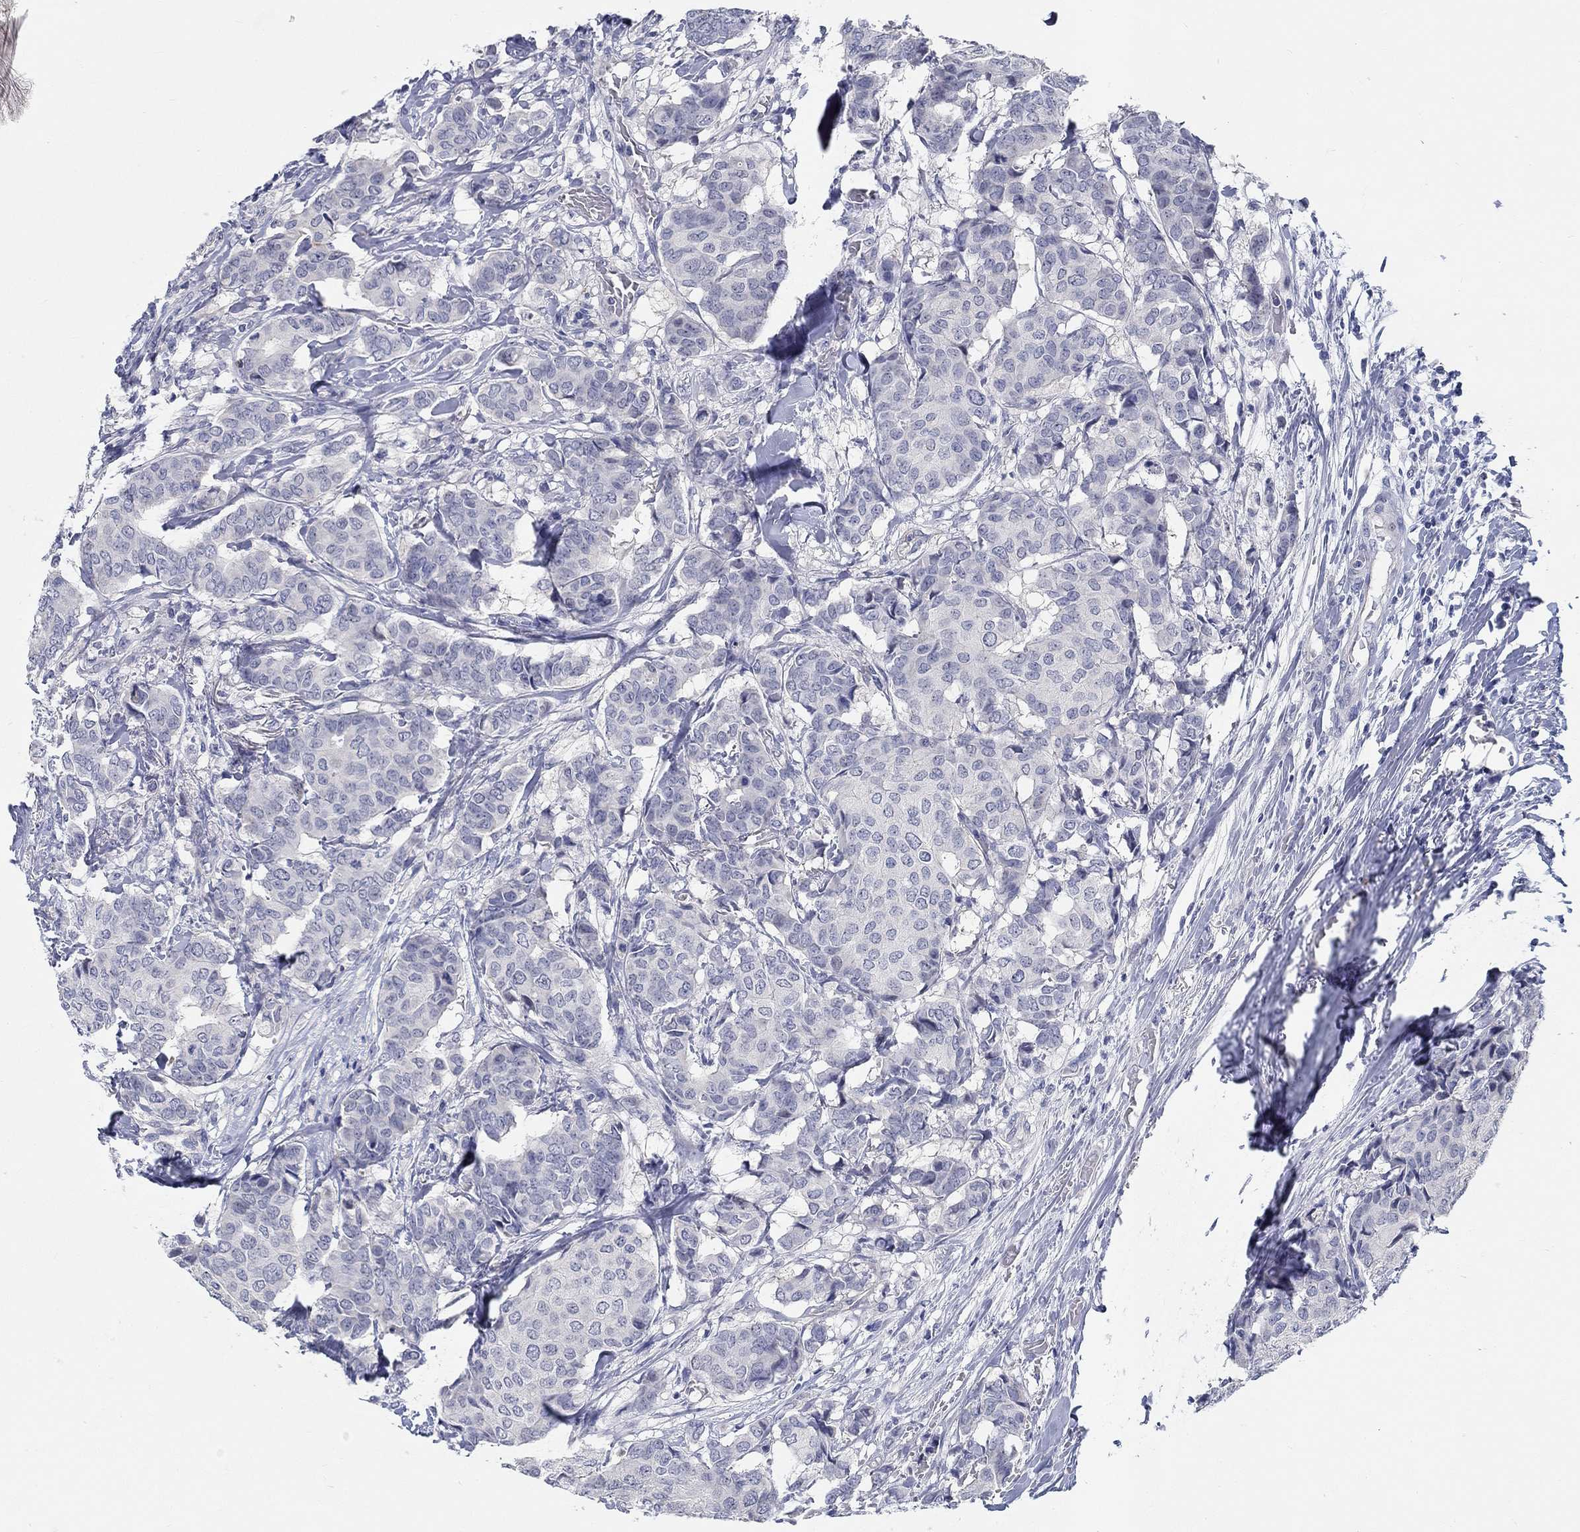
{"staining": {"intensity": "negative", "quantity": "none", "location": "none"}, "tissue": "breast cancer", "cell_type": "Tumor cells", "image_type": "cancer", "snomed": [{"axis": "morphology", "description": "Duct carcinoma"}, {"axis": "topography", "description": "Breast"}], "caption": "This is an immunohistochemistry (IHC) histopathology image of breast cancer. There is no staining in tumor cells.", "gene": "SMIM18", "patient": {"sex": "female", "age": 75}}